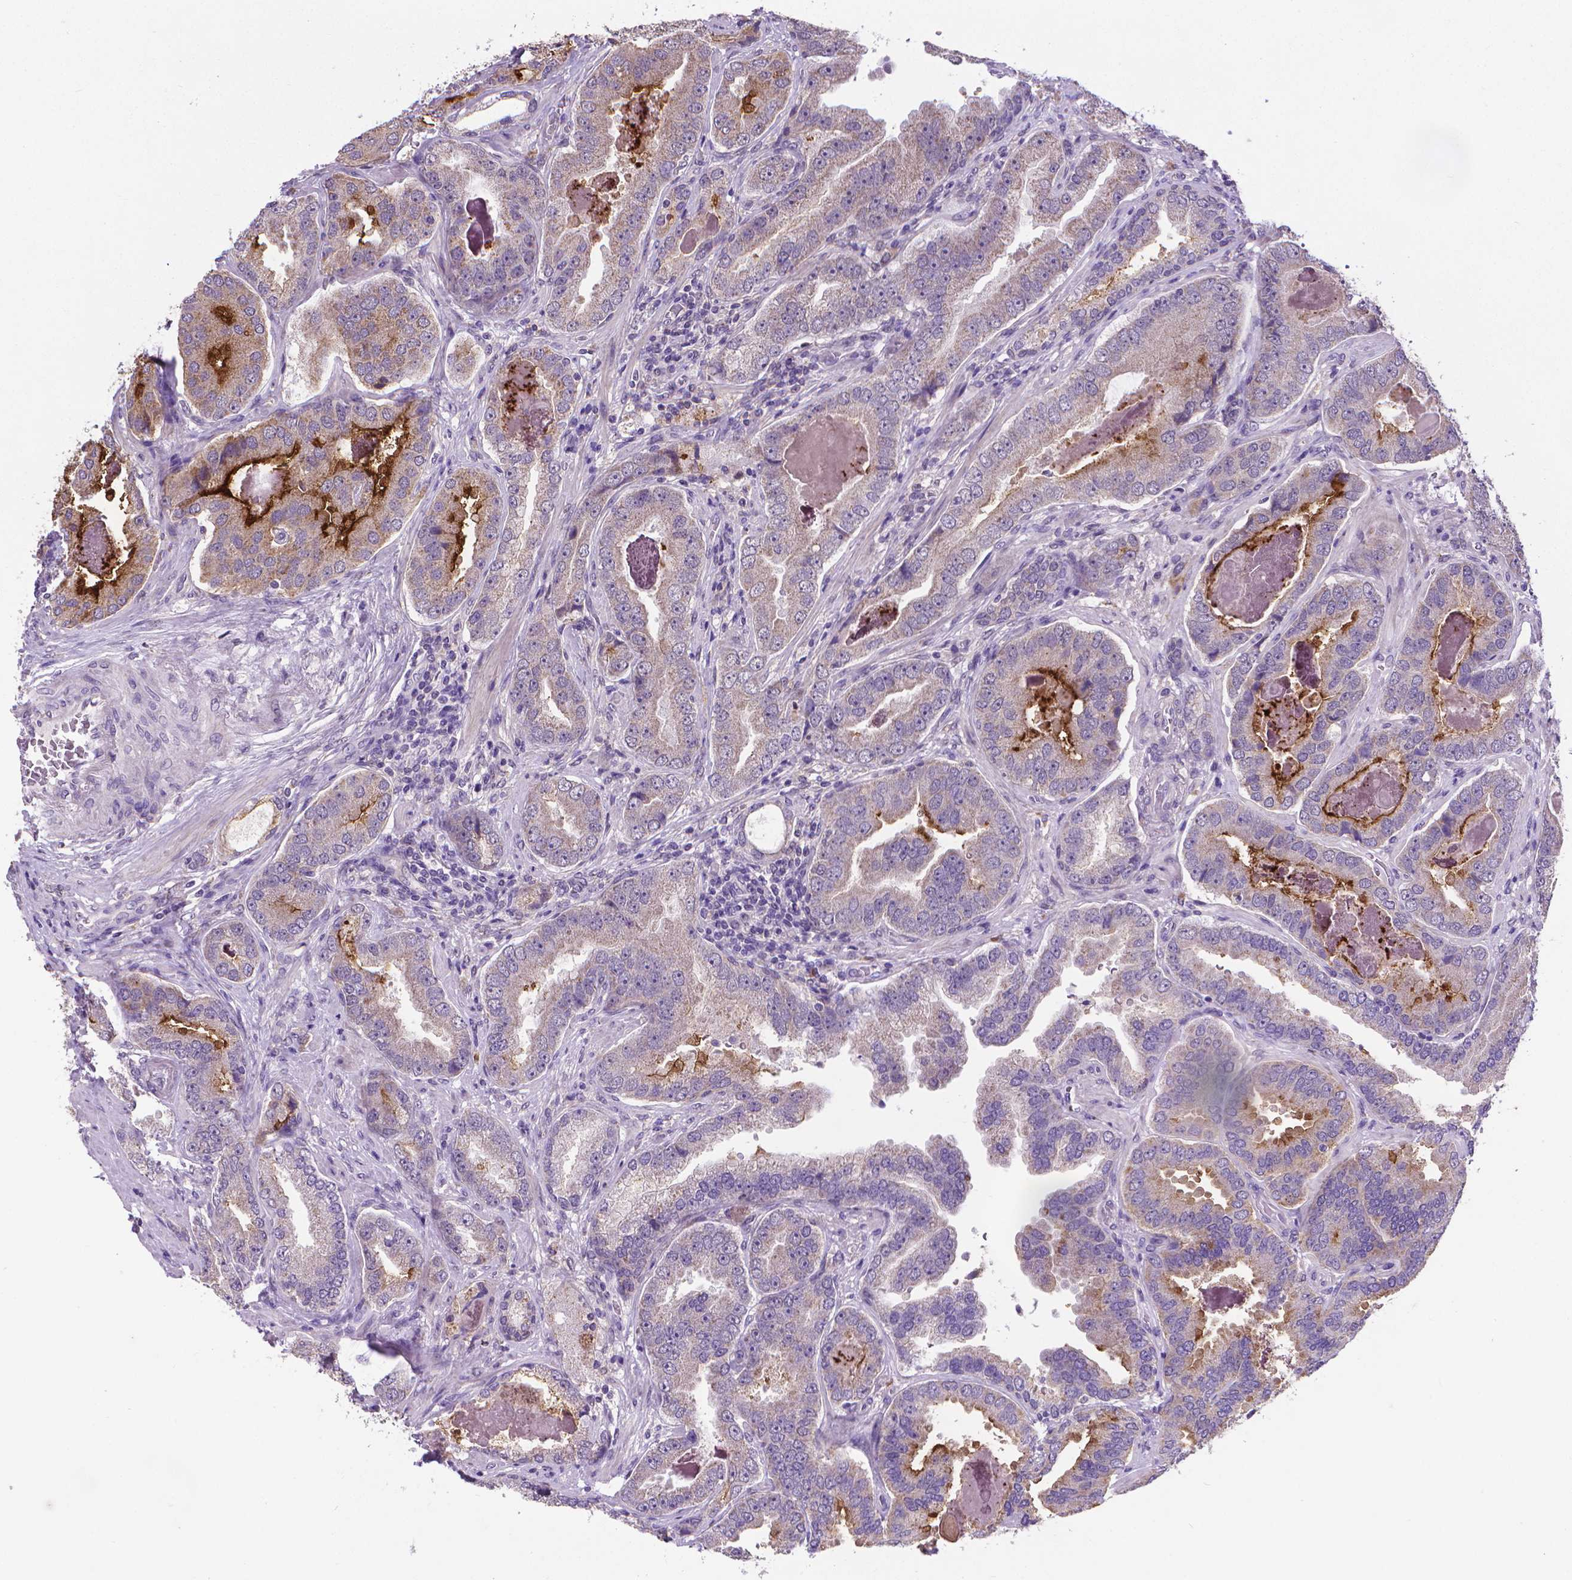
{"staining": {"intensity": "strong", "quantity": "<25%", "location": "cytoplasmic/membranous"}, "tissue": "prostate cancer", "cell_type": "Tumor cells", "image_type": "cancer", "snomed": [{"axis": "morphology", "description": "Adenocarcinoma, NOS"}, {"axis": "topography", "description": "Prostate"}], "caption": "A brown stain highlights strong cytoplasmic/membranous staining of a protein in prostate cancer tumor cells.", "gene": "GPR63", "patient": {"sex": "male", "age": 64}}